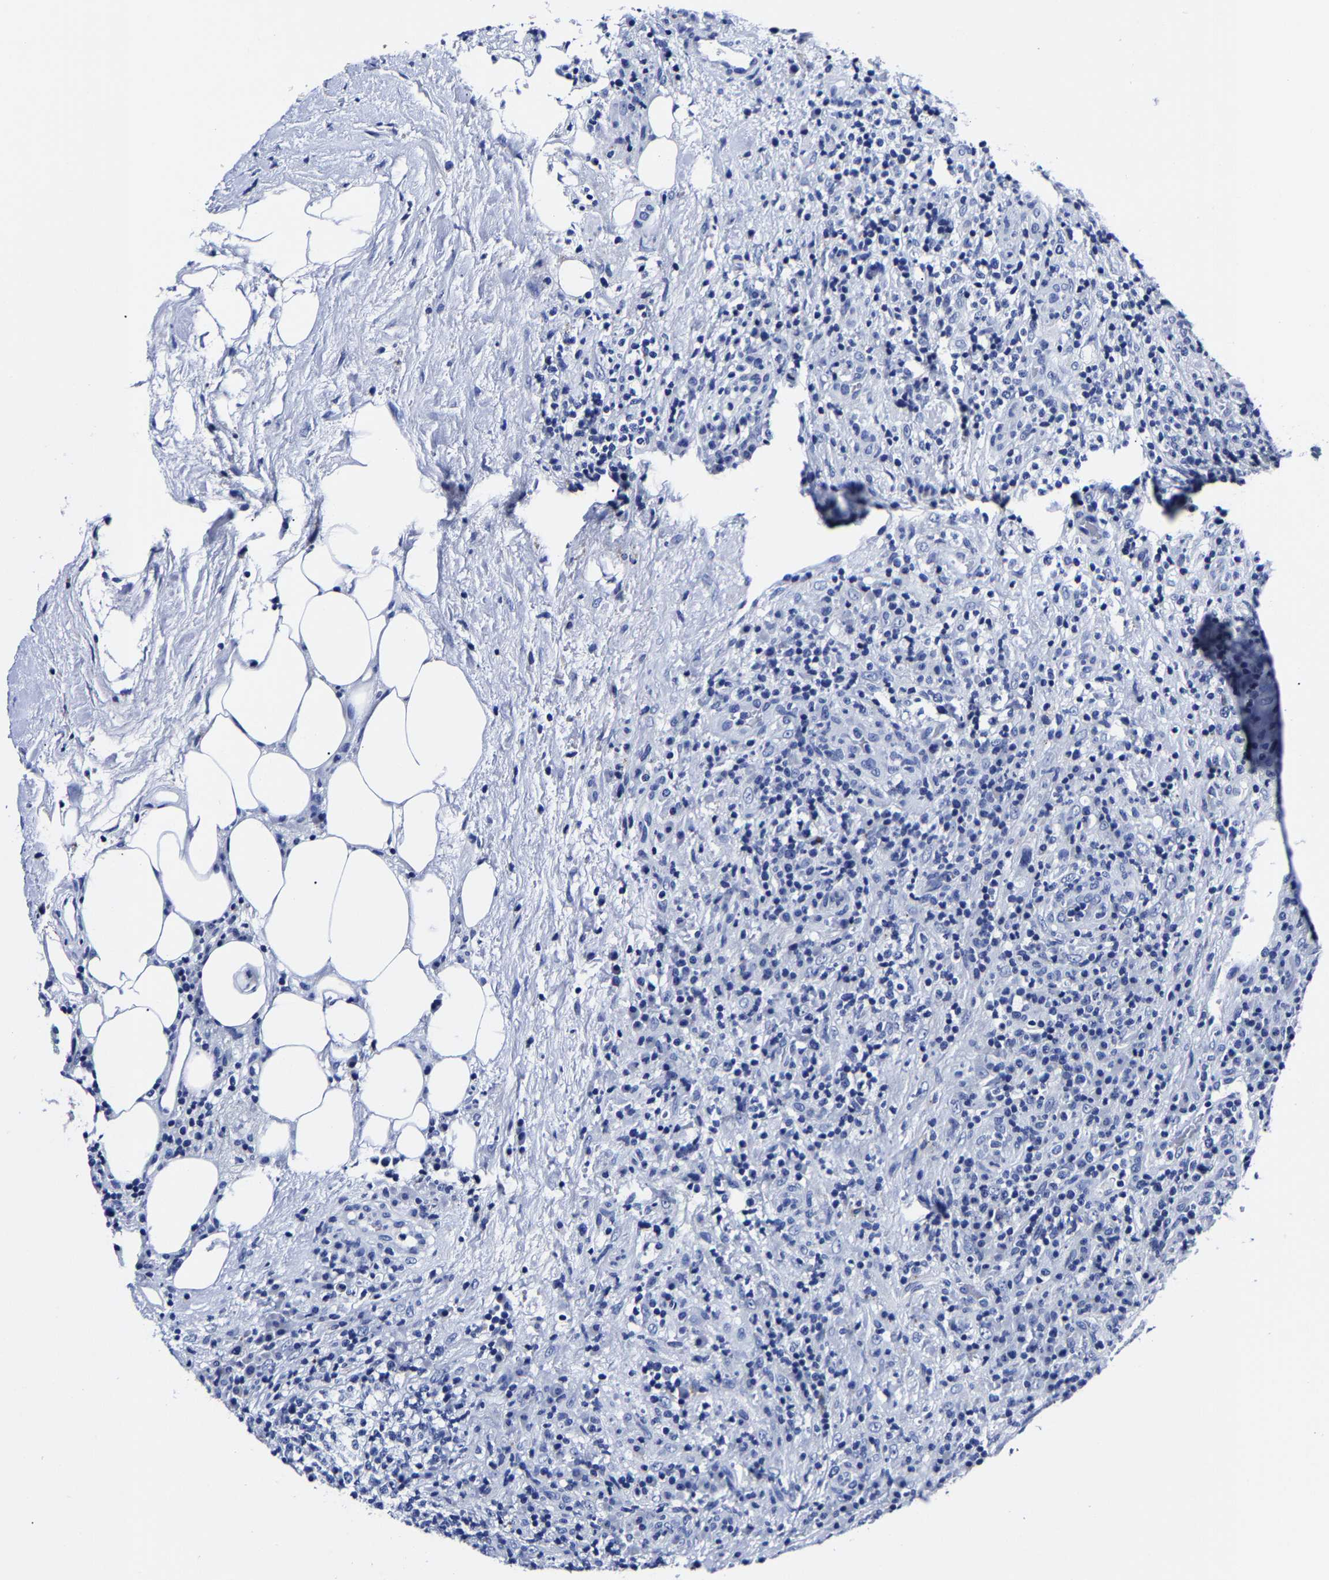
{"staining": {"intensity": "negative", "quantity": "none", "location": "none"}, "tissue": "lymphoma", "cell_type": "Tumor cells", "image_type": "cancer", "snomed": [{"axis": "morphology", "description": "Malignant lymphoma, non-Hodgkin's type, High grade"}, {"axis": "topography", "description": "Lymph node"}], "caption": "This is an IHC histopathology image of malignant lymphoma, non-Hodgkin's type (high-grade). There is no positivity in tumor cells.", "gene": "CPA2", "patient": {"sex": "female", "age": 76}}